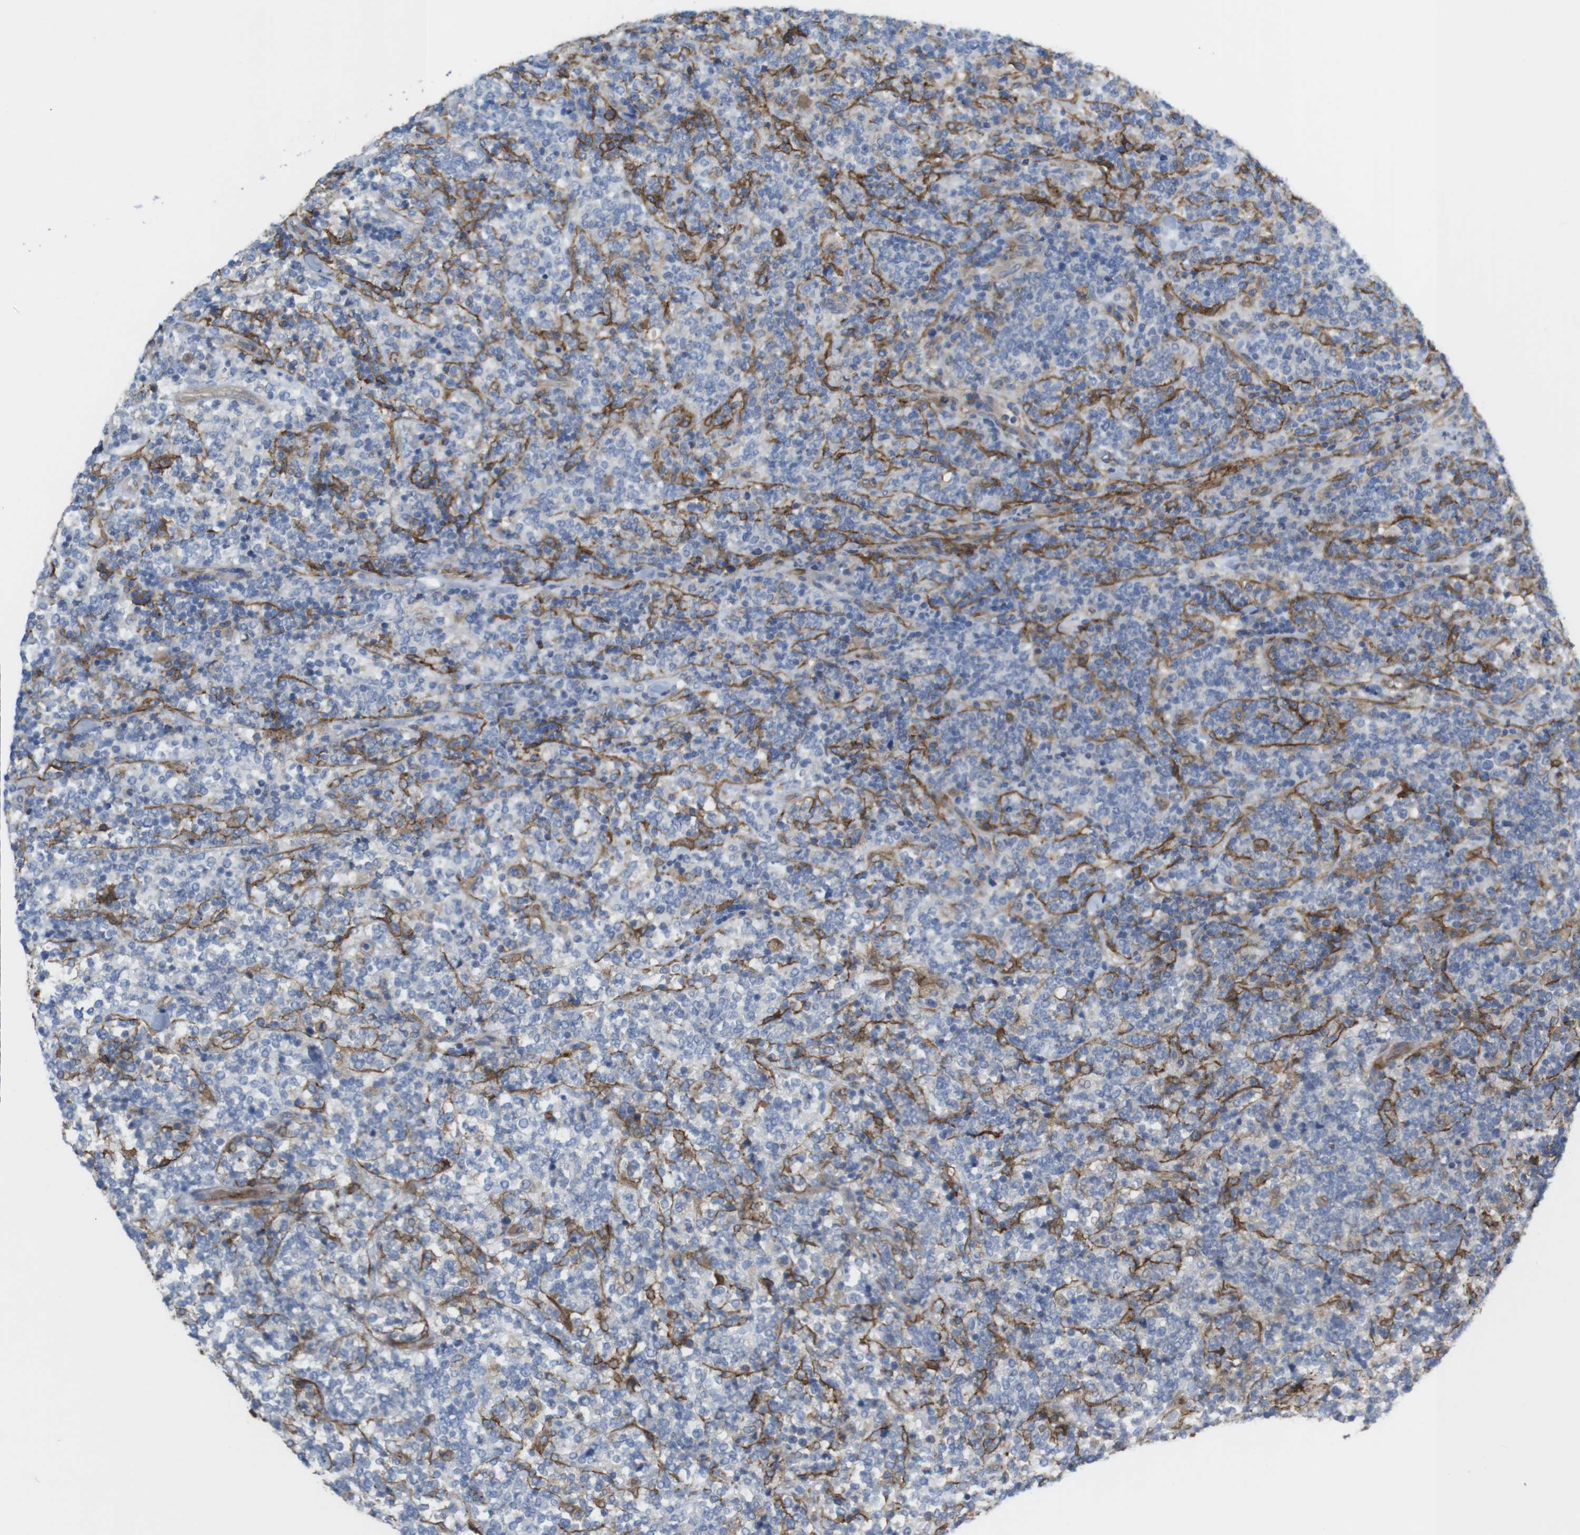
{"staining": {"intensity": "negative", "quantity": "none", "location": "none"}, "tissue": "lymphoma", "cell_type": "Tumor cells", "image_type": "cancer", "snomed": [{"axis": "morphology", "description": "Malignant lymphoma, non-Hodgkin's type, High grade"}, {"axis": "topography", "description": "Soft tissue"}], "caption": "DAB (3,3'-diaminobenzidine) immunohistochemical staining of malignant lymphoma, non-Hodgkin's type (high-grade) shows no significant staining in tumor cells. (Immunohistochemistry, brightfield microscopy, high magnification).", "gene": "CYBRD1", "patient": {"sex": "male", "age": 18}}